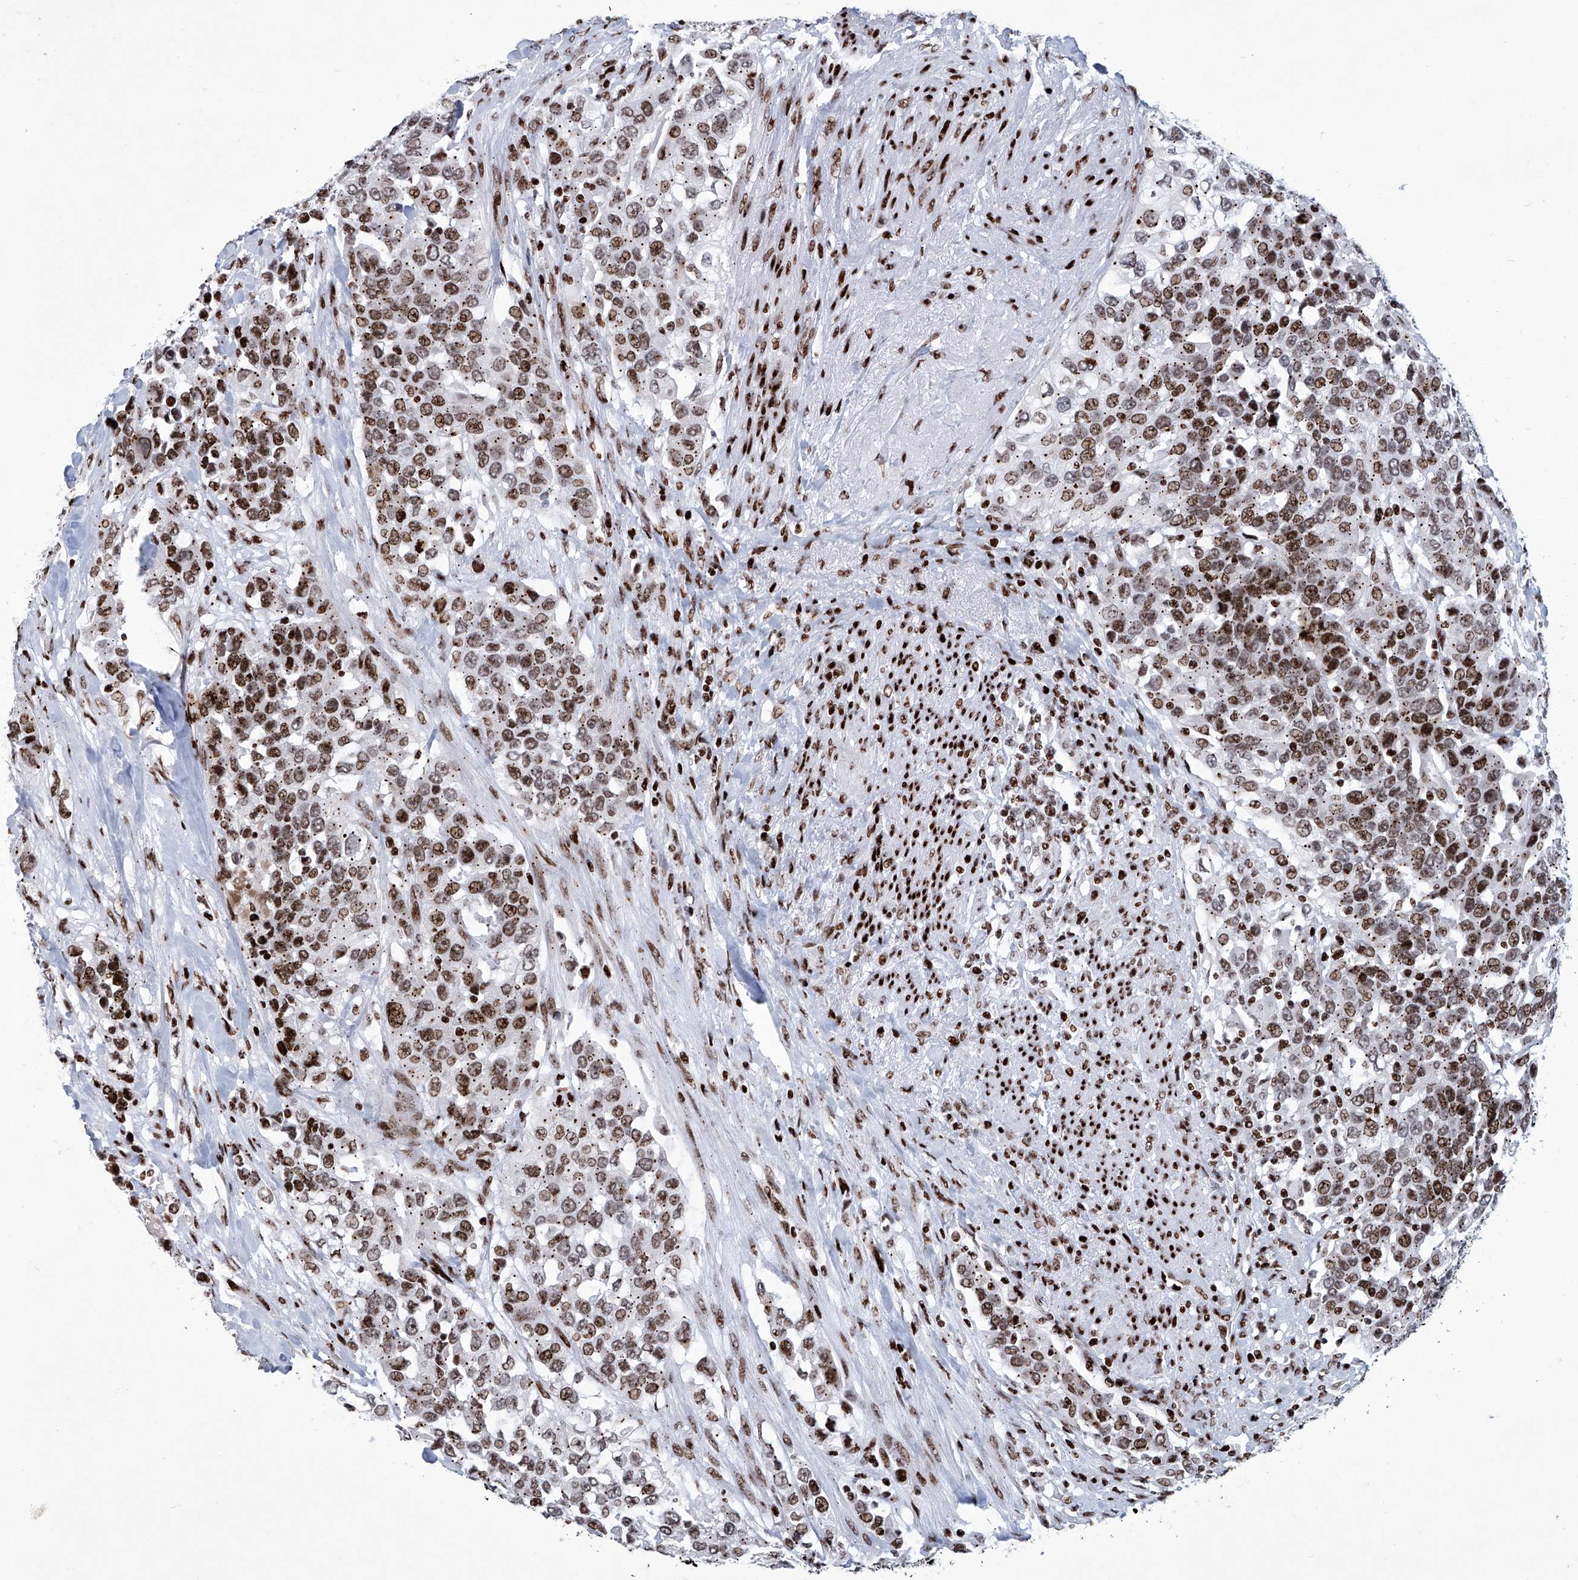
{"staining": {"intensity": "moderate", "quantity": ">75%", "location": "nuclear"}, "tissue": "urothelial cancer", "cell_type": "Tumor cells", "image_type": "cancer", "snomed": [{"axis": "morphology", "description": "Urothelial carcinoma, High grade"}, {"axis": "topography", "description": "Urinary bladder"}], "caption": "The micrograph exhibits staining of high-grade urothelial carcinoma, revealing moderate nuclear protein staining (brown color) within tumor cells. The protein of interest is shown in brown color, while the nuclei are stained blue.", "gene": "HEY2", "patient": {"sex": "female", "age": 80}}